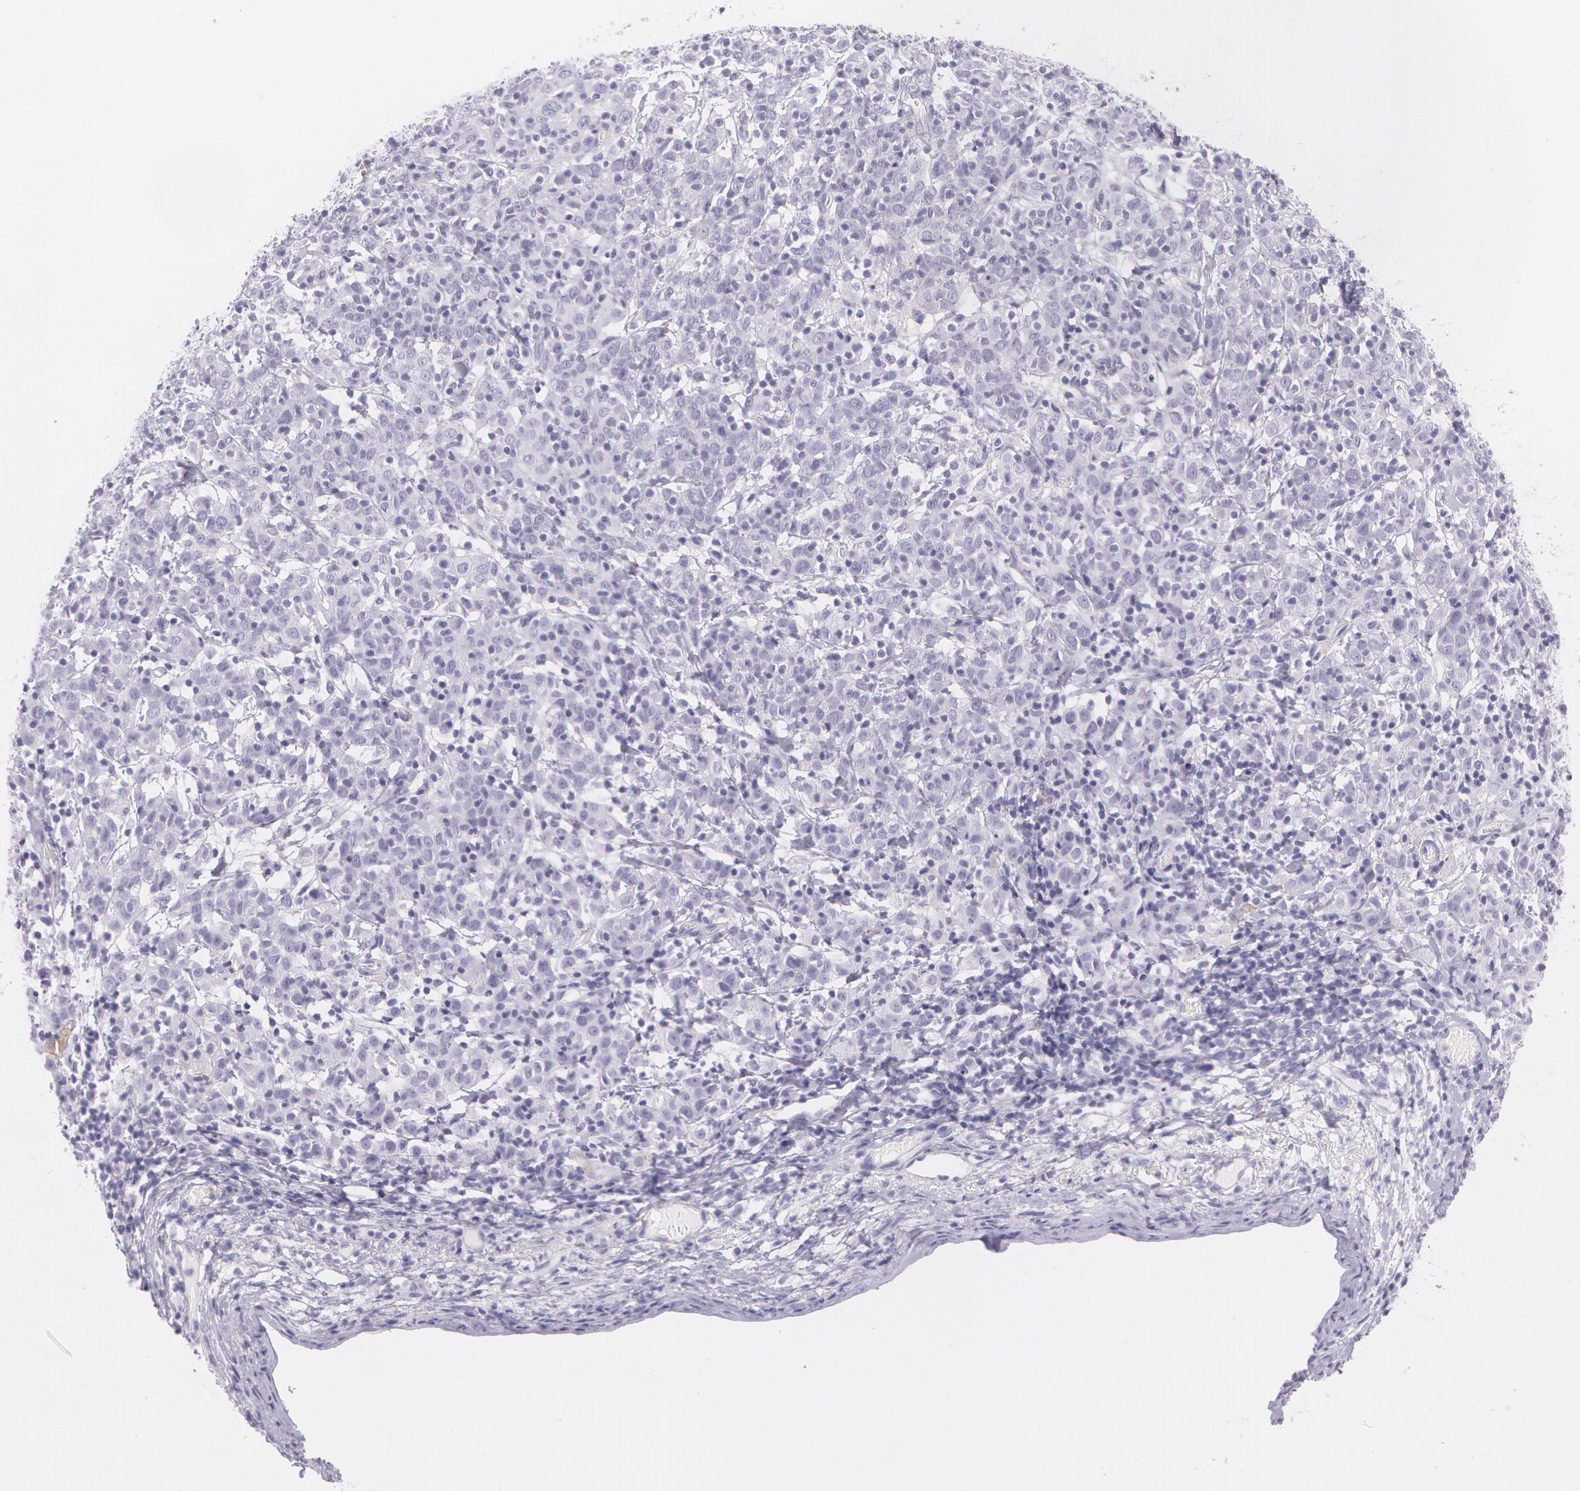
{"staining": {"intensity": "negative", "quantity": "none", "location": "none"}, "tissue": "cervical cancer", "cell_type": "Tumor cells", "image_type": "cancer", "snomed": [{"axis": "morphology", "description": "Normal tissue, NOS"}, {"axis": "morphology", "description": "Squamous cell carcinoma, NOS"}, {"axis": "topography", "description": "Cervix"}], "caption": "A high-resolution photomicrograph shows IHC staining of squamous cell carcinoma (cervical), which shows no significant staining in tumor cells.", "gene": "SNCG", "patient": {"sex": "female", "age": 67}}